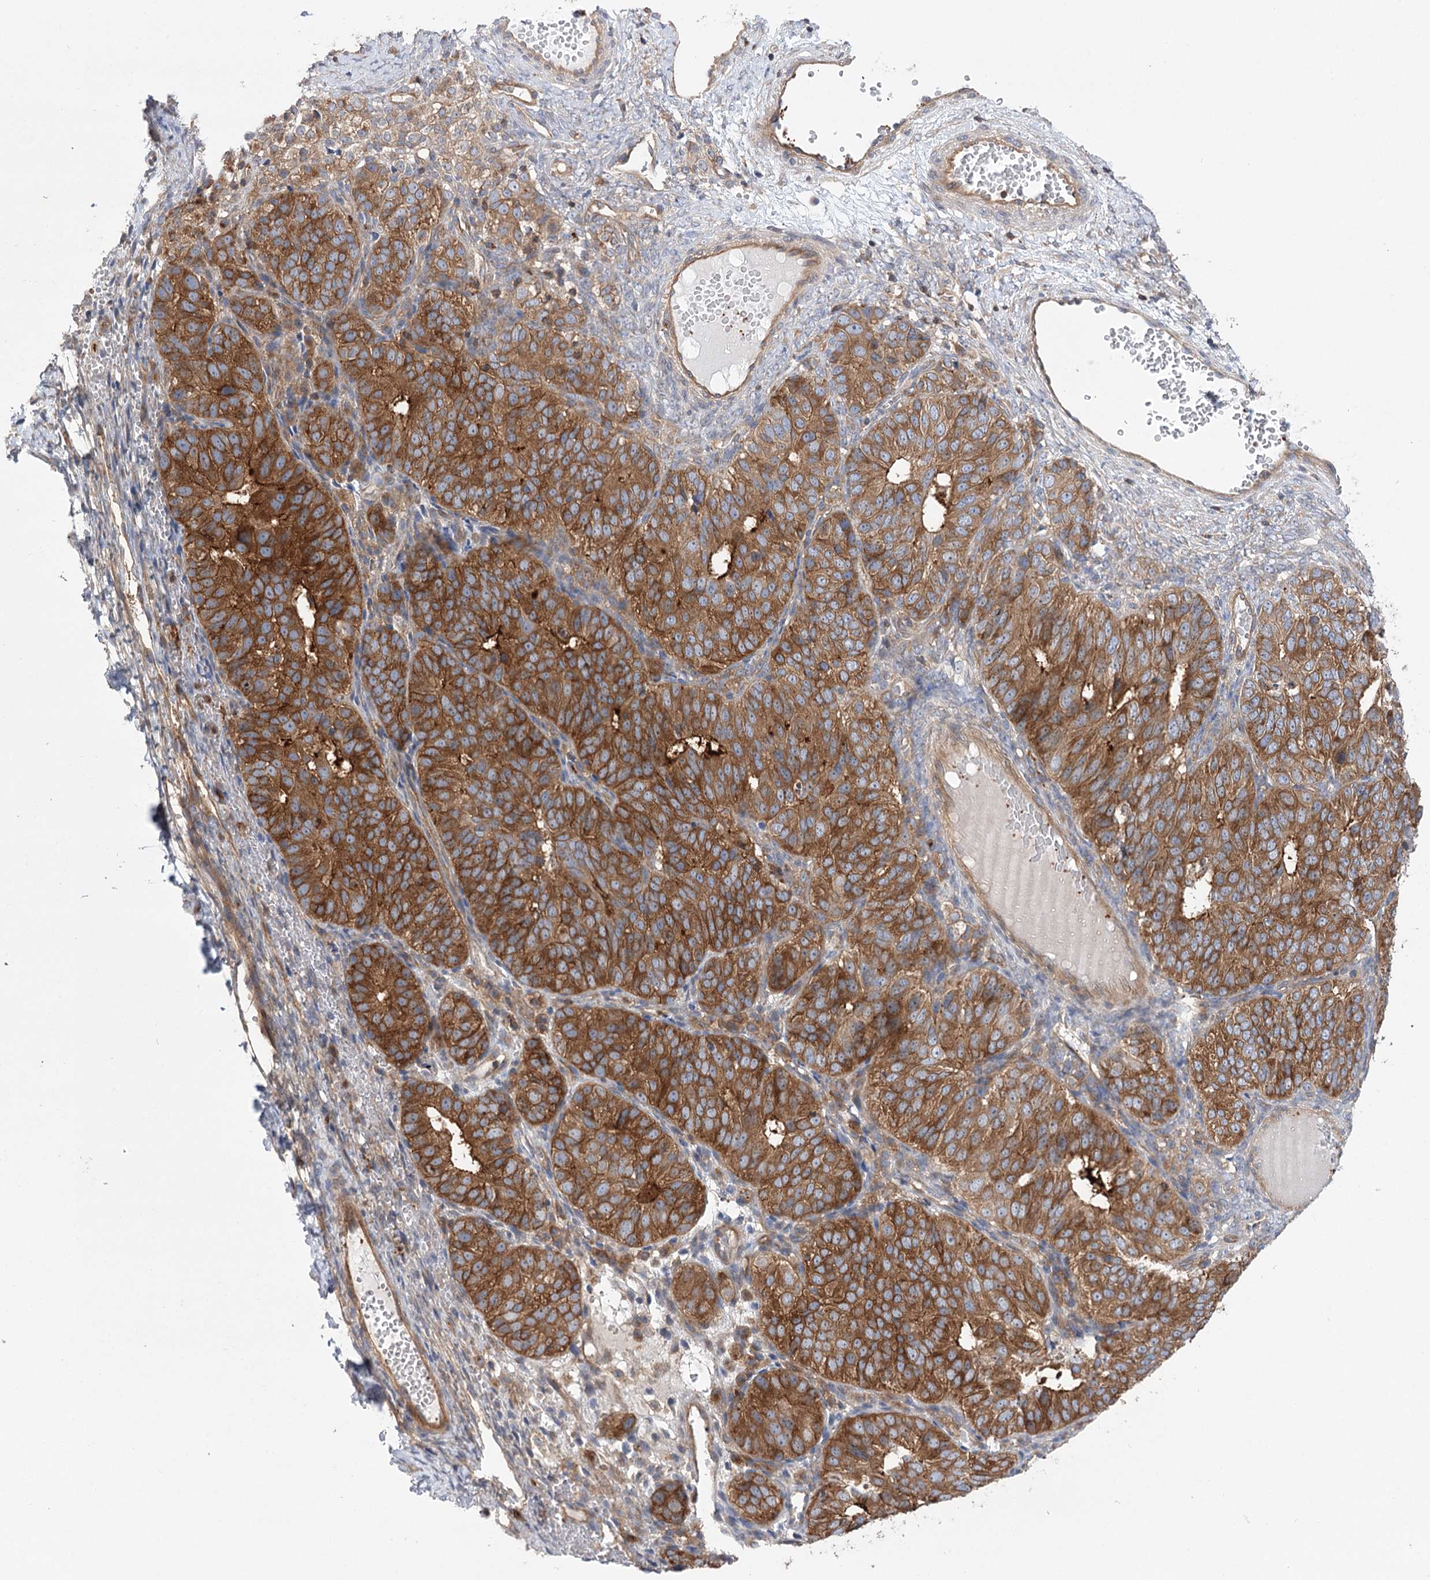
{"staining": {"intensity": "moderate", "quantity": ">75%", "location": "cytoplasmic/membranous"}, "tissue": "ovarian cancer", "cell_type": "Tumor cells", "image_type": "cancer", "snomed": [{"axis": "morphology", "description": "Carcinoma, endometroid"}, {"axis": "topography", "description": "Ovary"}], "caption": "DAB (3,3'-diaminobenzidine) immunohistochemical staining of human ovarian cancer demonstrates moderate cytoplasmic/membranous protein expression in approximately >75% of tumor cells.", "gene": "VPS37B", "patient": {"sex": "female", "age": 51}}